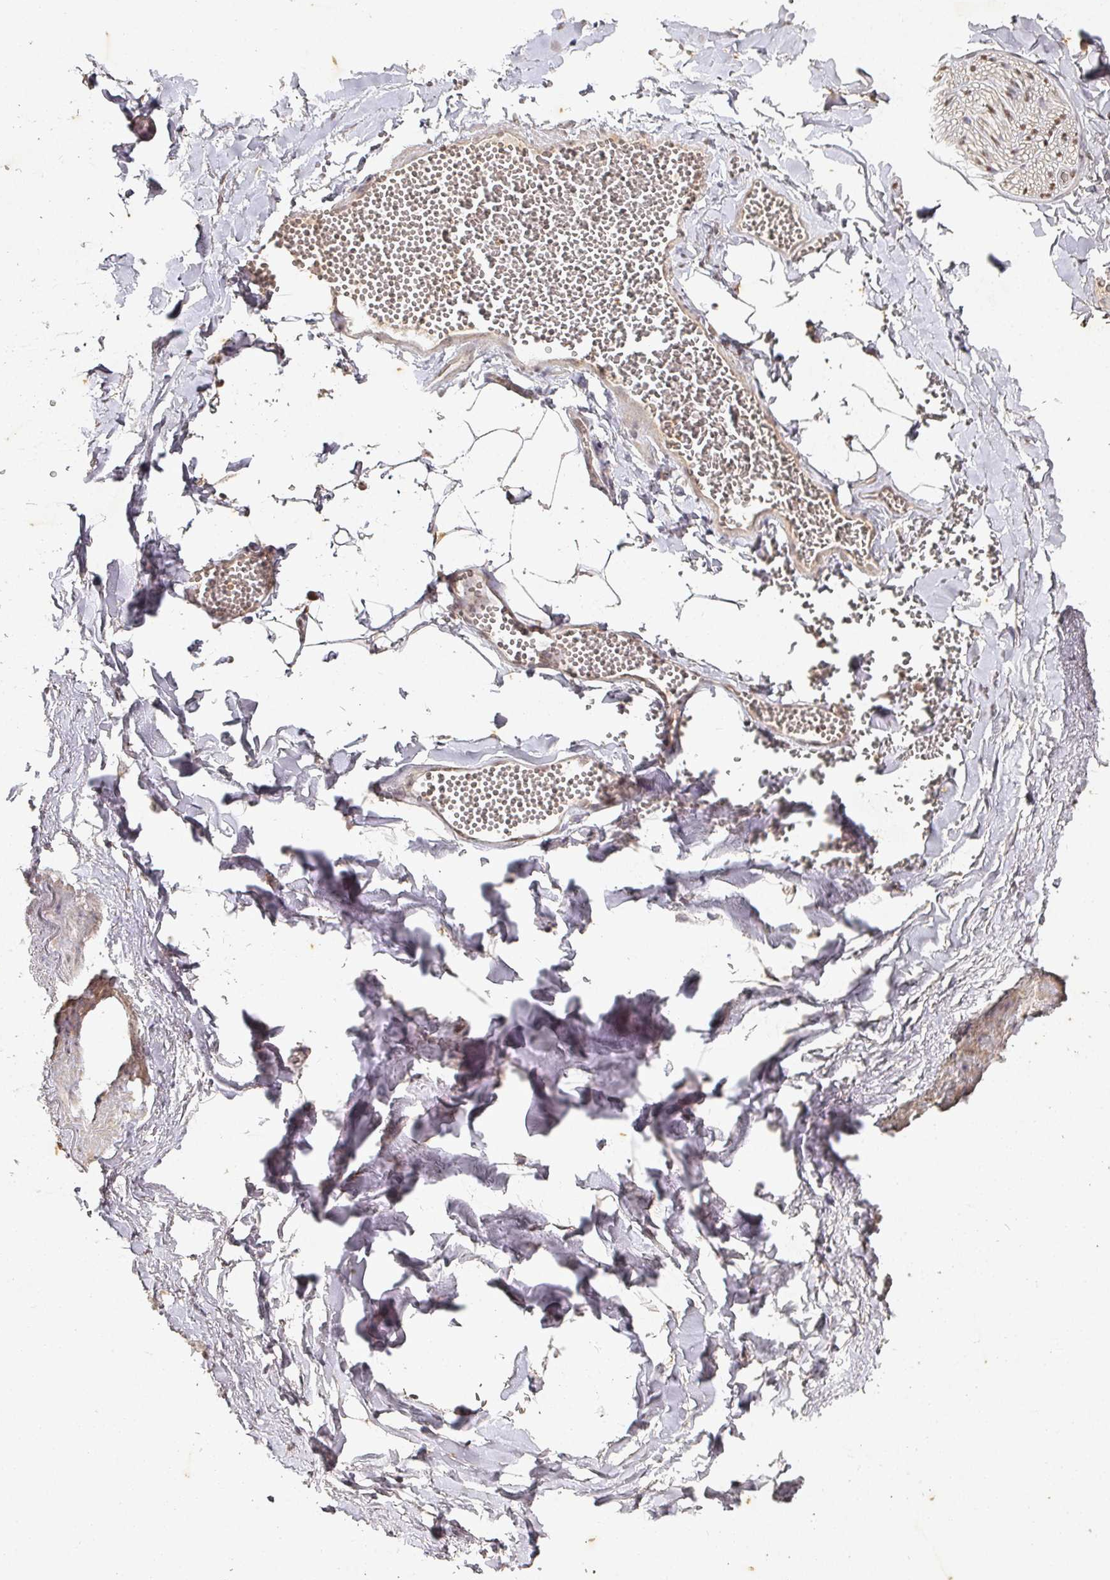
{"staining": {"intensity": "weak", "quantity": "25%-75%", "location": "cytoplasmic/membranous"}, "tissue": "adipose tissue", "cell_type": "Adipocytes", "image_type": "normal", "snomed": [{"axis": "morphology", "description": "Normal tissue, NOS"}, {"axis": "topography", "description": "Gallbladder"}, {"axis": "topography", "description": "Peripheral nerve tissue"}], "caption": "Human adipose tissue stained with a protein marker displays weak staining in adipocytes.", "gene": "CAPN5", "patient": {"sex": "male", "age": 38}}